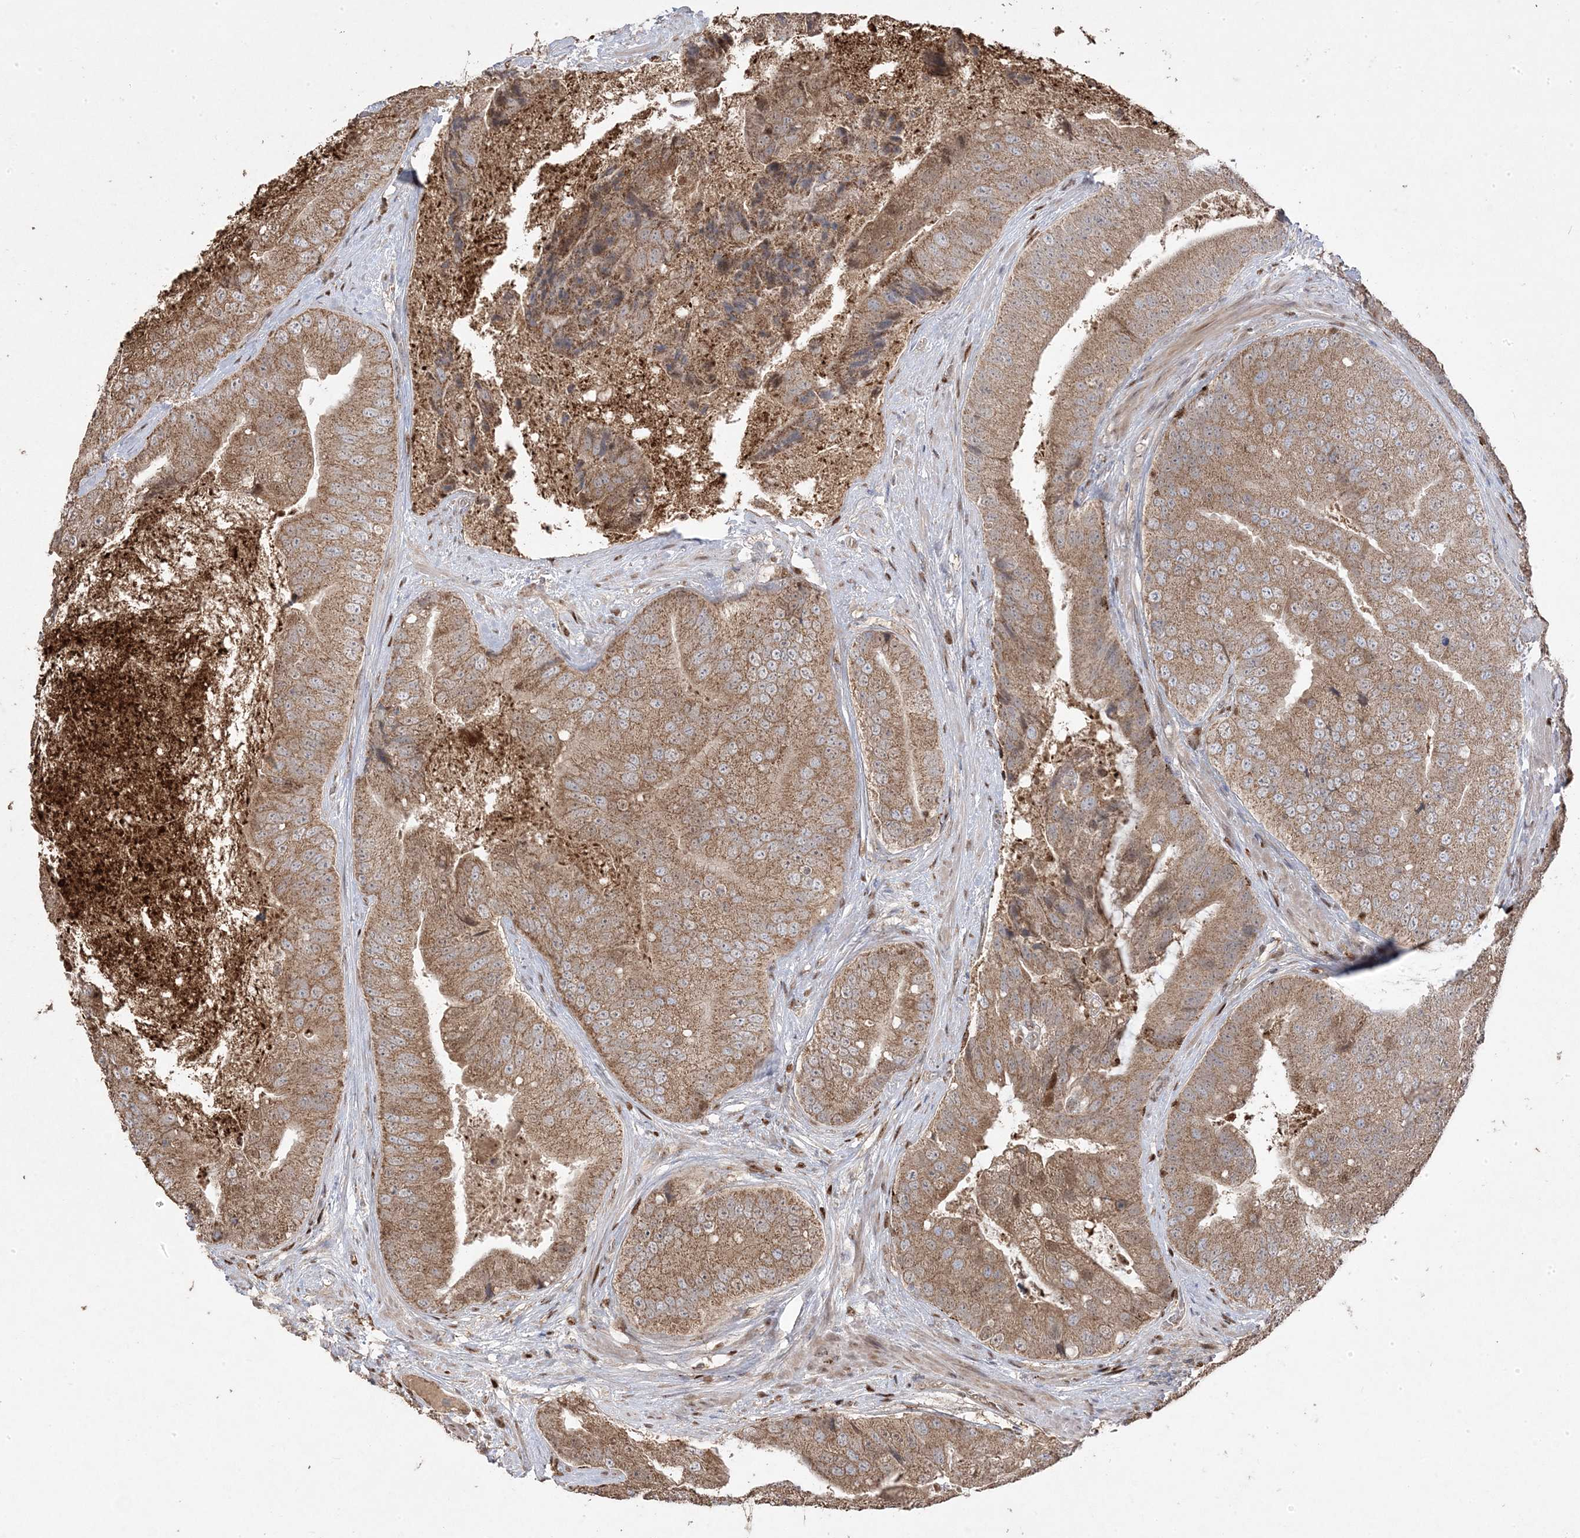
{"staining": {"intensity": "strong", "quantity": ">75%", "location": "cytoplasmic/membranous,nuclear"}, "tissue": "prostate cancer", "cell_type": "Tumor cells", "image_type": "cancer", "snomed": [{"axis": "morphology", "description": "Adenocarcinoma, High grade"}, {"axis": "topography", "description": "Prostate"}], "caption": "Adenocarcinoma (high-grade) (prostate) tissue reveals strong cytoplasmic/membranous and nuclear positivity in about >75% of tumor cells, visualized by immunohistochemistry. The staining is performed using DAB brown chromogen to label protein expression. The nuclei are counter-stained blue using hematoxylin.", "gene": "PPOX", "patient": {"sex": "male", "age": 70}}